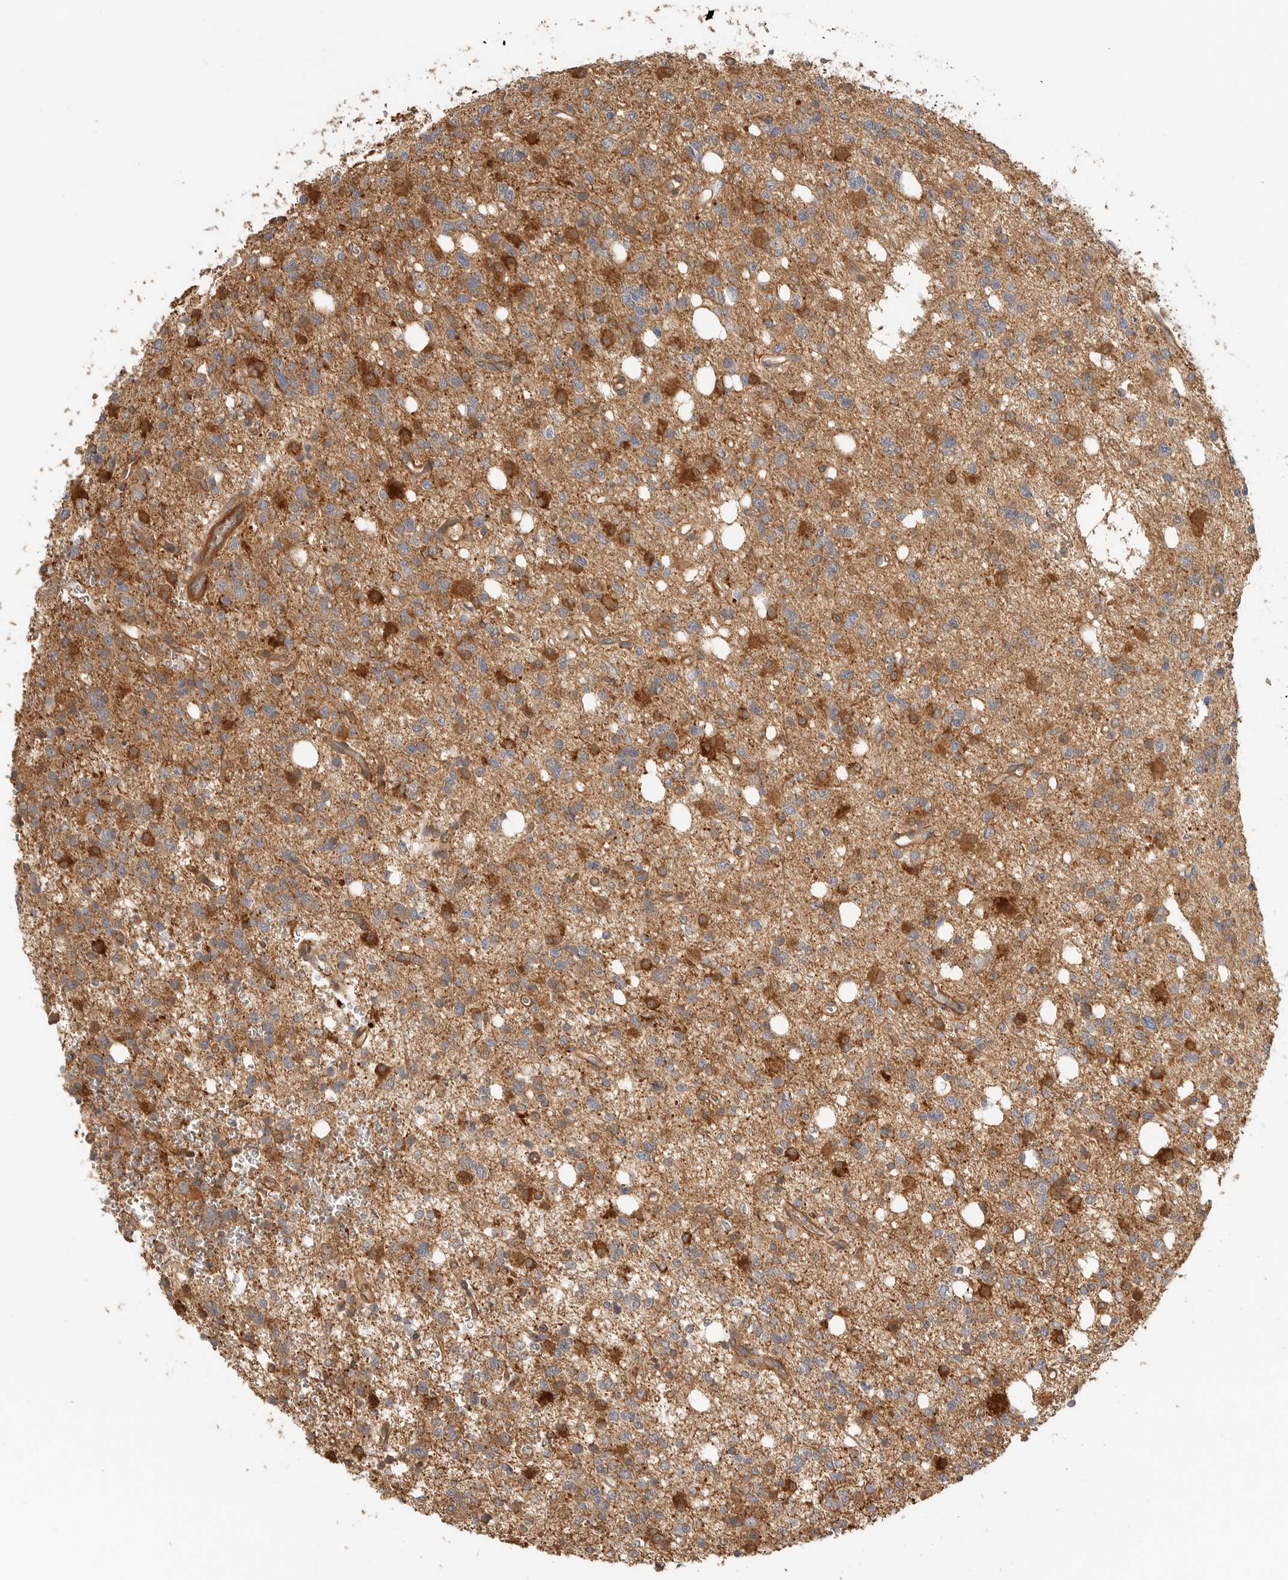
{"staining": {"intensity": "strong", "quantity": ">75%", "location": "cytoplasmic/membranous"}, "tissue": "glioma", "cell_type": "Tumor cells", "image_type": "cancer", "snomed": [{"axis": "morphology", "description": "Glioma, malignant, High grade"}, {"axis": "topography", "description": "Brain"}], "caption": "Immunohistochemical staining of glioma demonstrates high levels of strong cytoplasmic/membranous protein positivity in approximately >75% of tumor cells.", "gene": "CLDN12", "patient": {"sex": "female", "age": 62}}